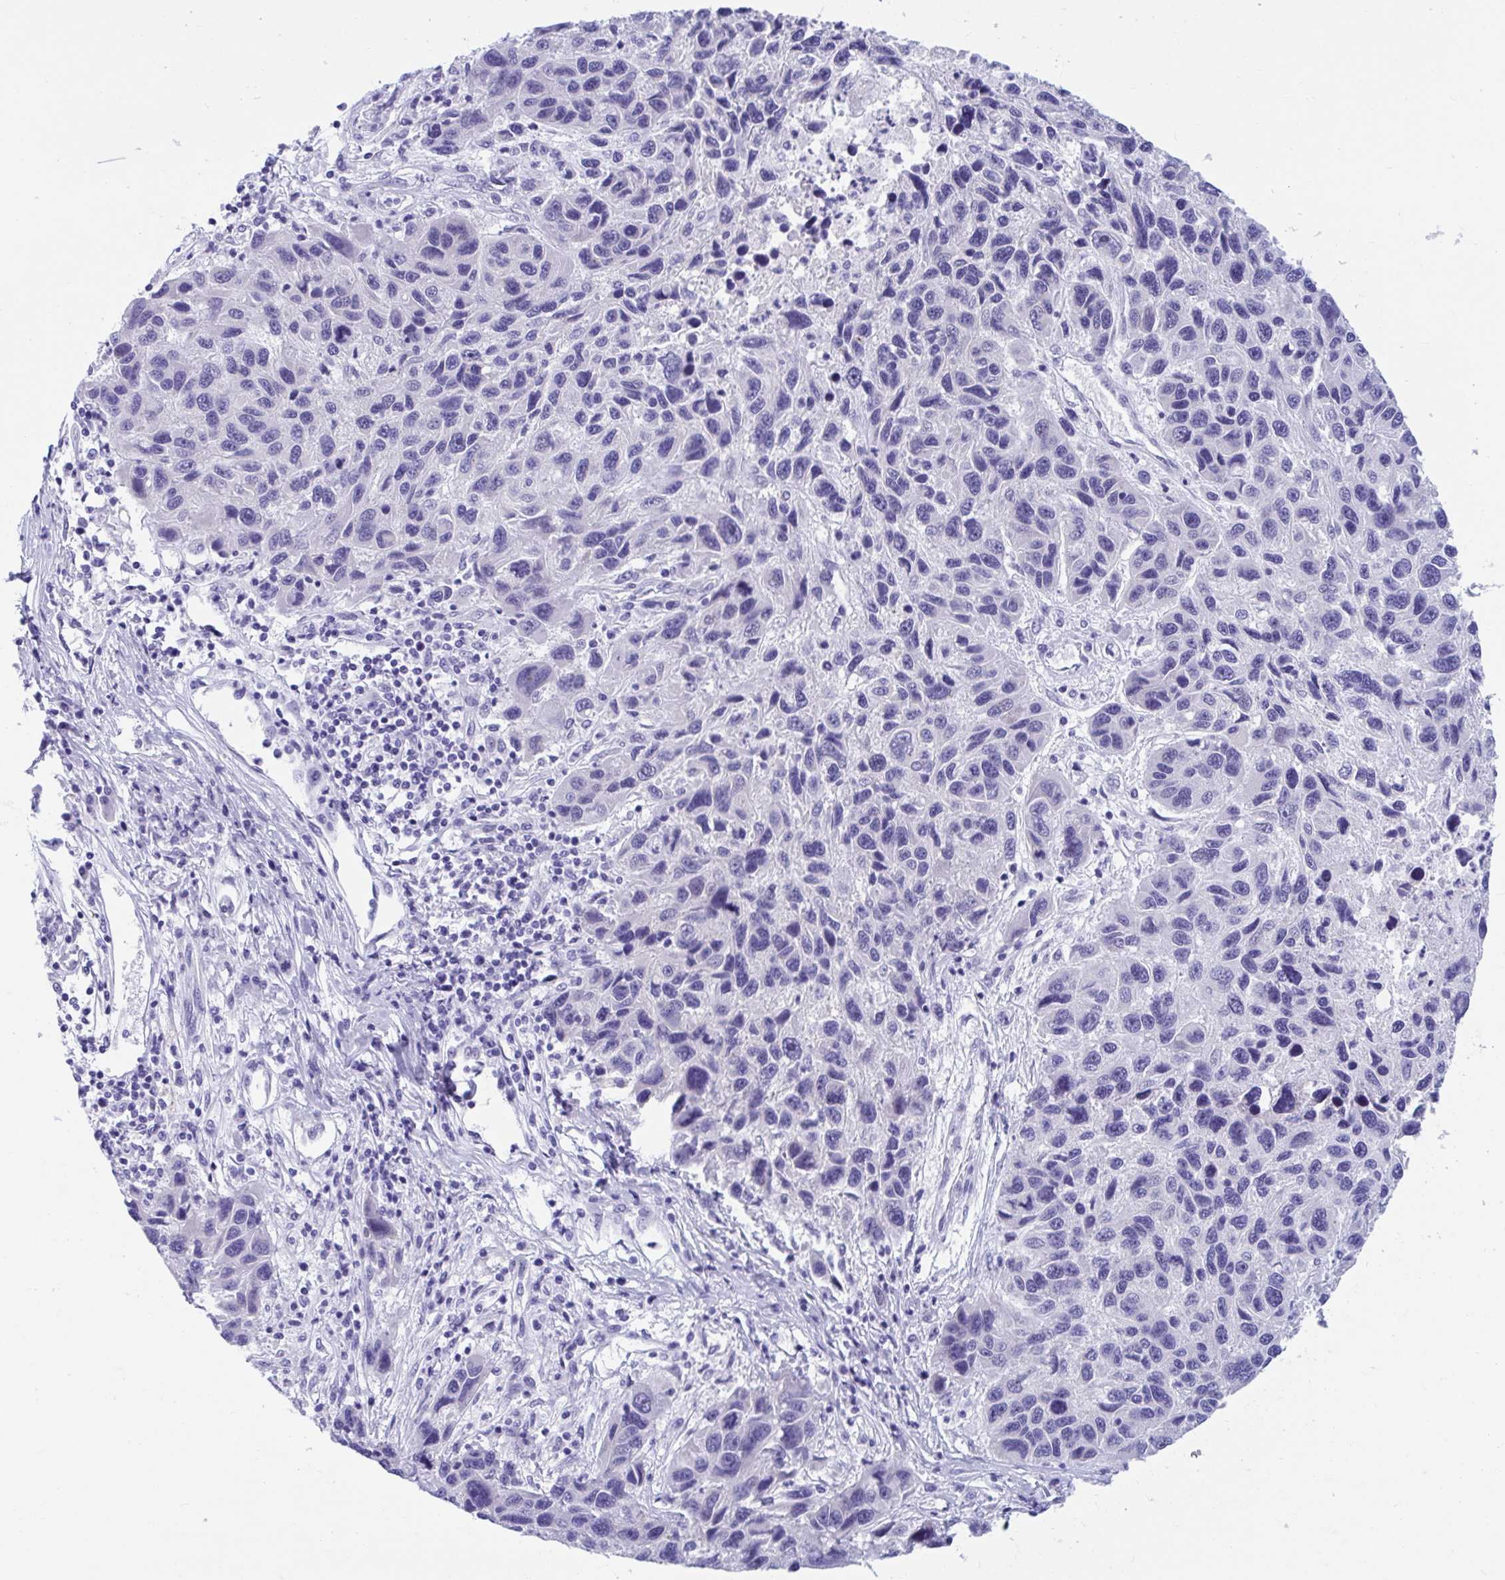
{"staining": {"intensity": "negative", "quantity": "none", "location": "none"}, "tissue": "melanoma", "cell_type": "Tumor cells", "image_type": "cancer", "snomed": [{"axis": "morphology", "description": "Malignant melanoma, NOS"}, {"axis": "topography", "description": "Skin"}], "caption": "A histopathology image of melanoma stained for a protein shows no brown staining in tumor cells.", "gene": "TTC30B", "patient": {"sex": "male", "age": 53}}